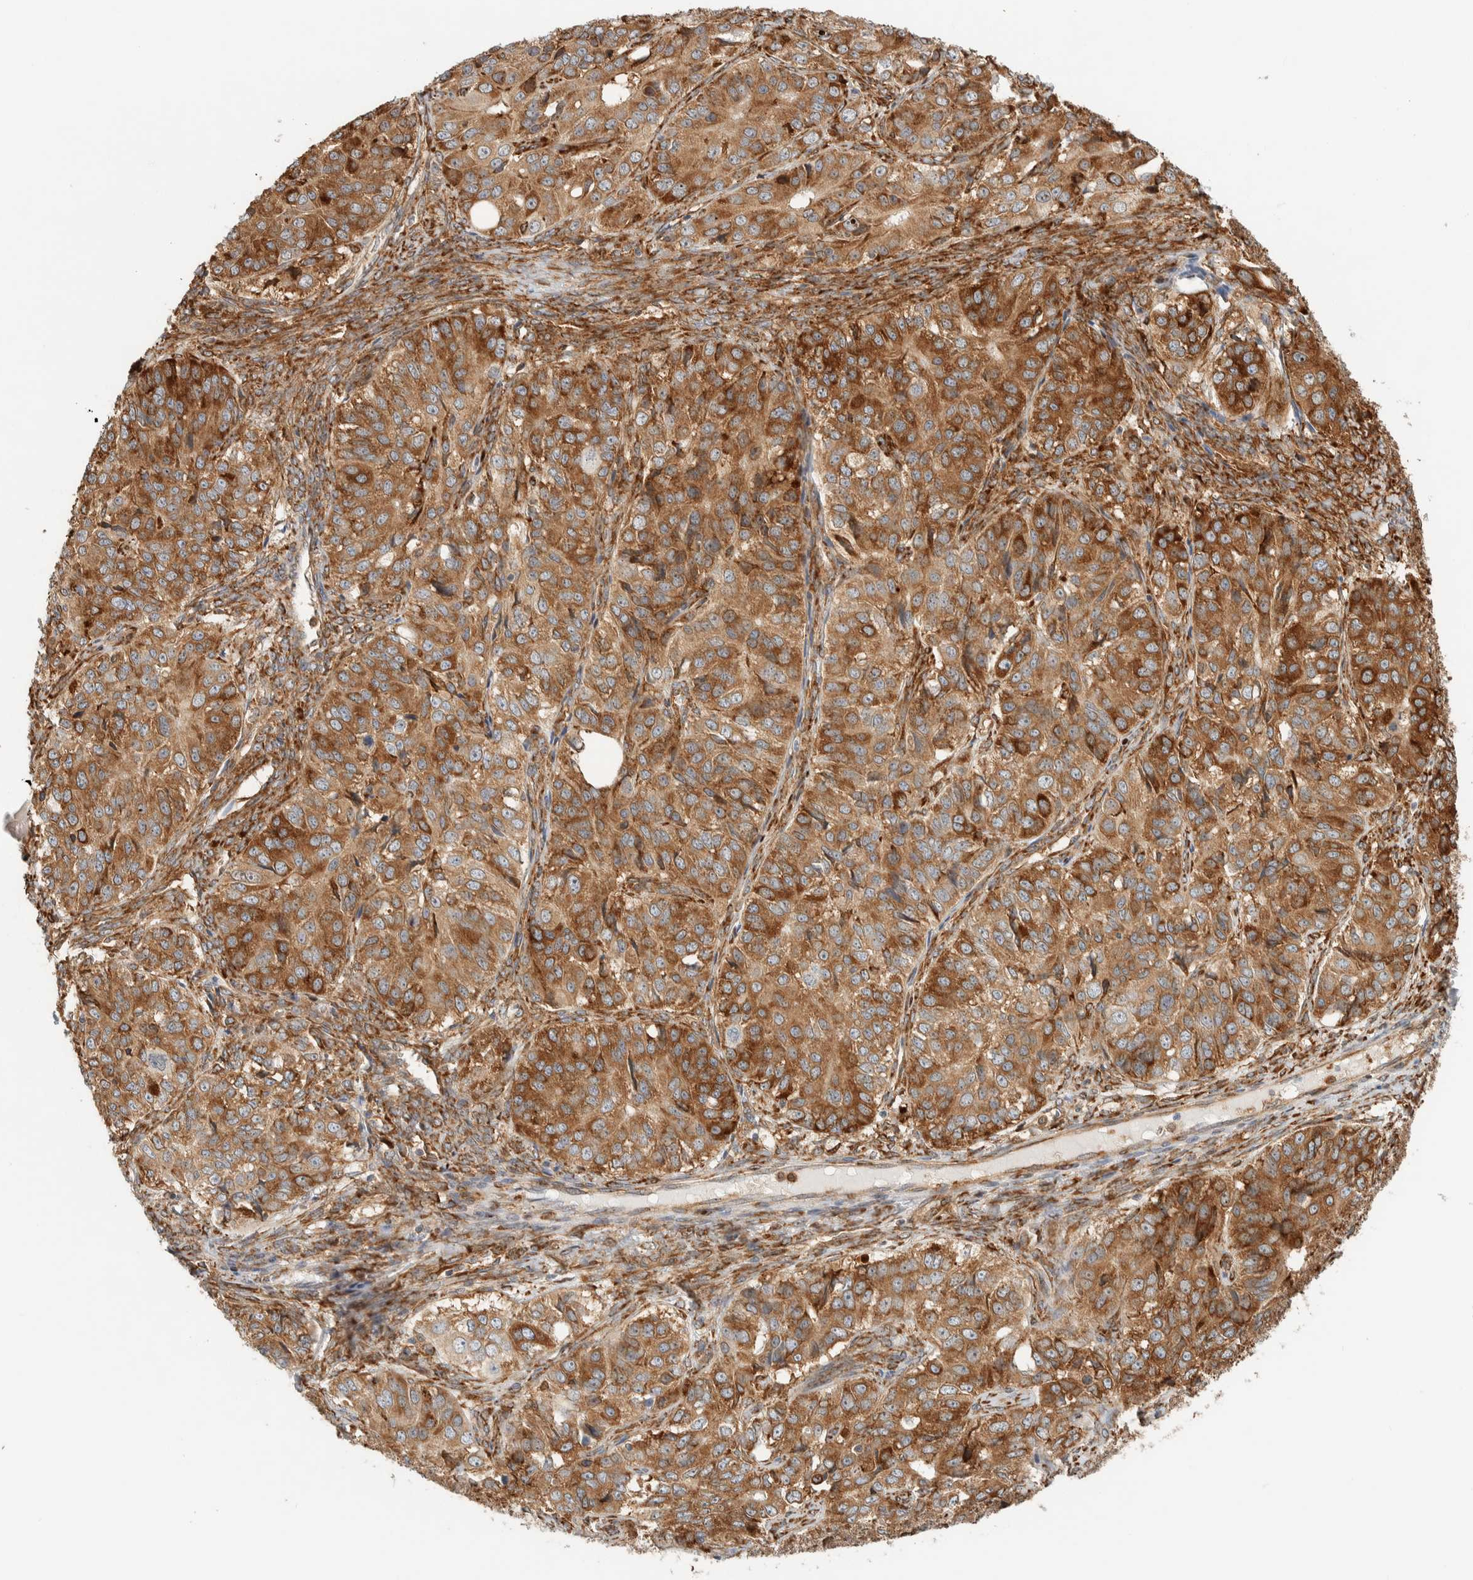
{"staining": {"intensity": "strong", "quantity": ">75%", "location": "cytoplasmic/membranous"}, "tissue": "ovarian cancer", "cell_type": "Tumor cells", "image_type": "cancer", "snomed": [{"axis": "morphology", "description": "Carcinoma, endometroid"}, {"axis": "topography", "description": "Ovary"}], "caption": "Ovarian cancer stained with a brown dye demonstrates strong cytoplasmic/membranous positive expression in approximately >75% of tumor cells.", "gene": "LLGL2", "patient": {"sex": "female", "age": 51}}